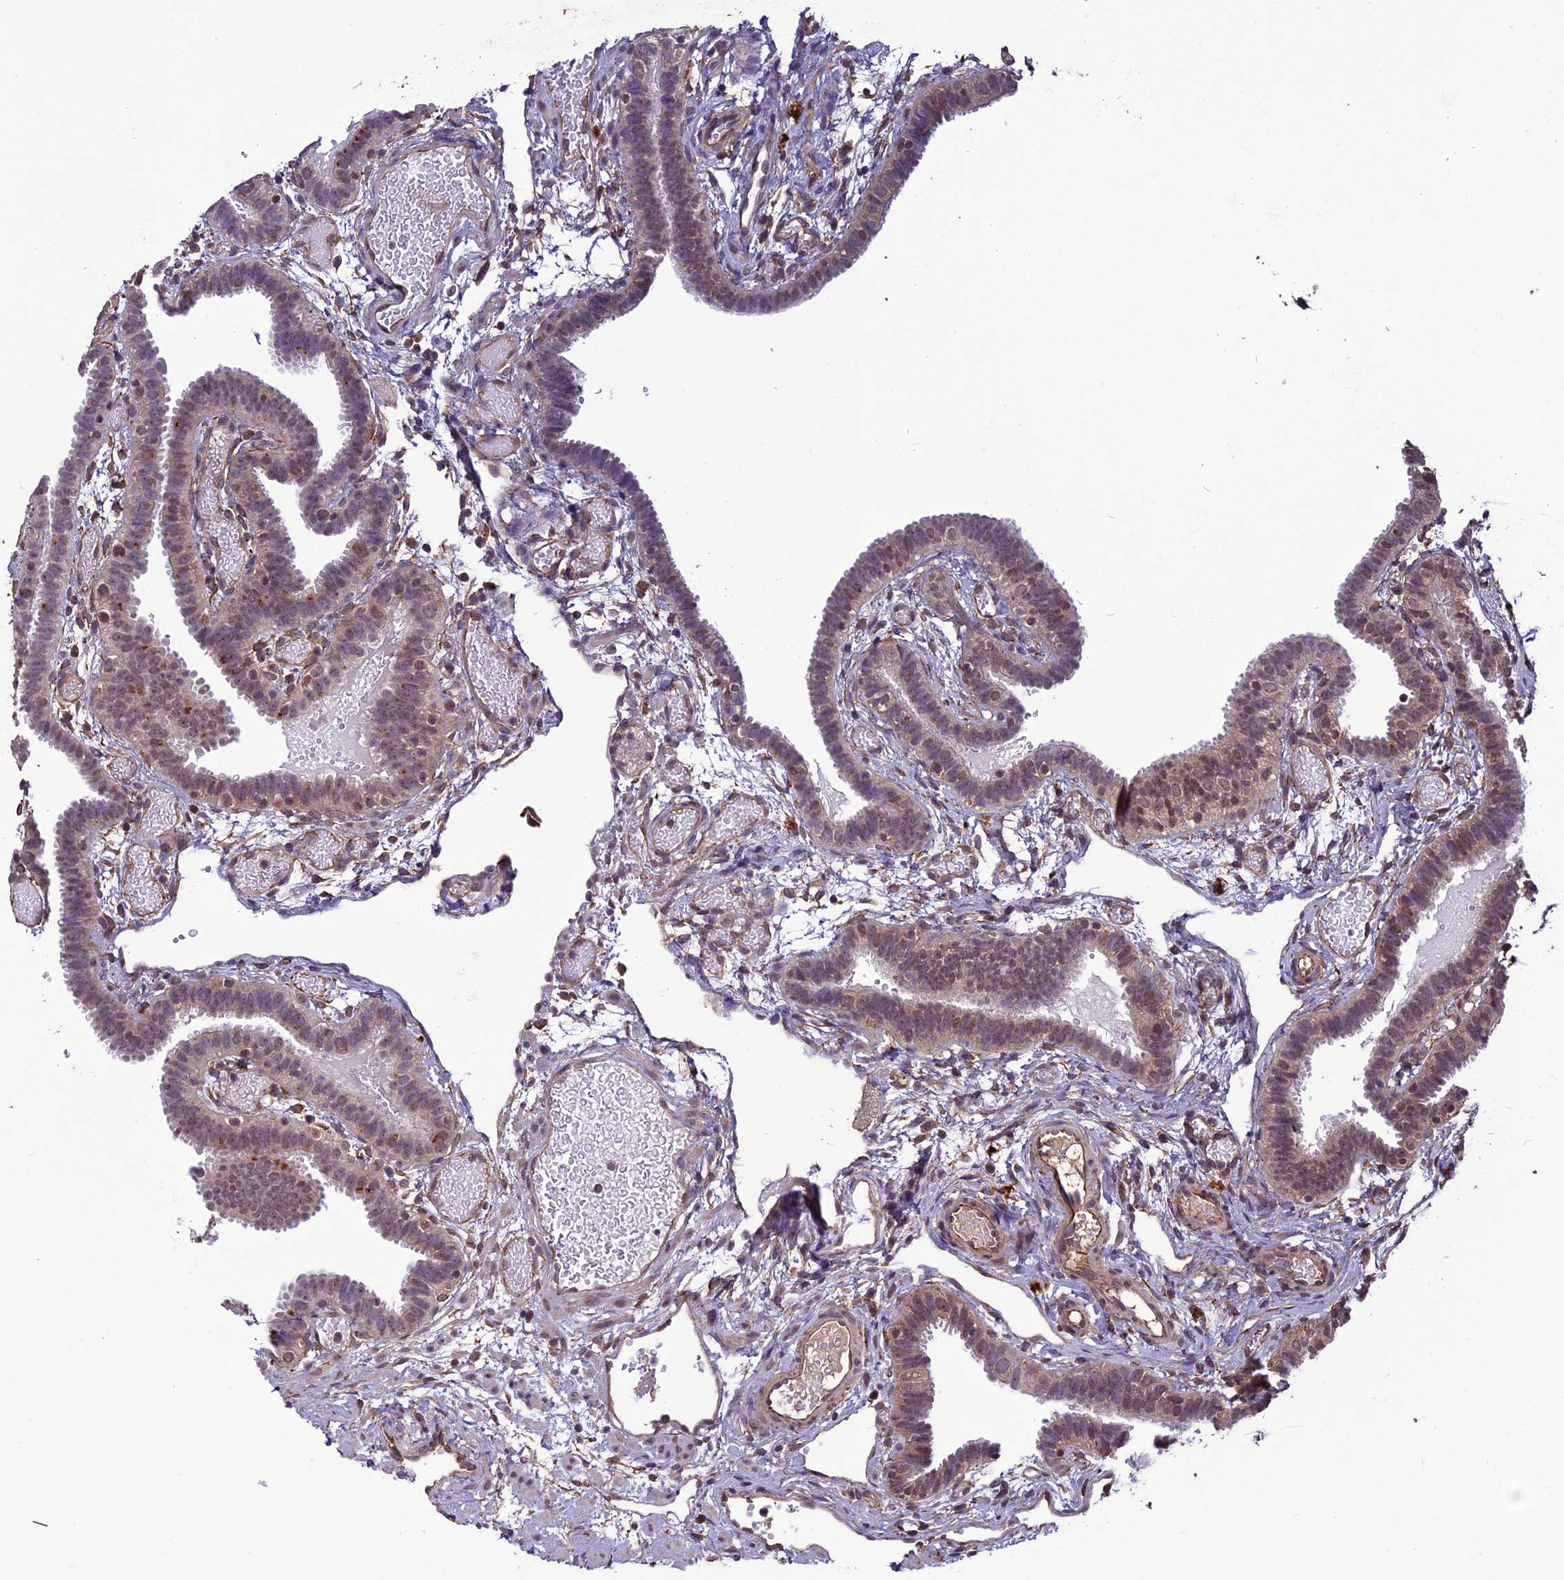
{"staining": {"intensity": "moderate", "quantity": ">75%", "location": "nuclear"}, "tissue": "fallopian tube", "cell_type": "Glandular cells", "image_type": "normal", "snomed": [{"axis": "morphology", "description": "Normal tissue, NOS"}, {"axis": "topography", "description": "Fallopian tube"}], "caption": "Immunohistochemistry micrograph of normal fallopian tube stained for a protein (brown), which demonstrates medium levels of moderate nuclear expression in approximately >75% of glandular cells.", "gene": "C3orf70", "patient": {"sex": "female", "age": 37}}